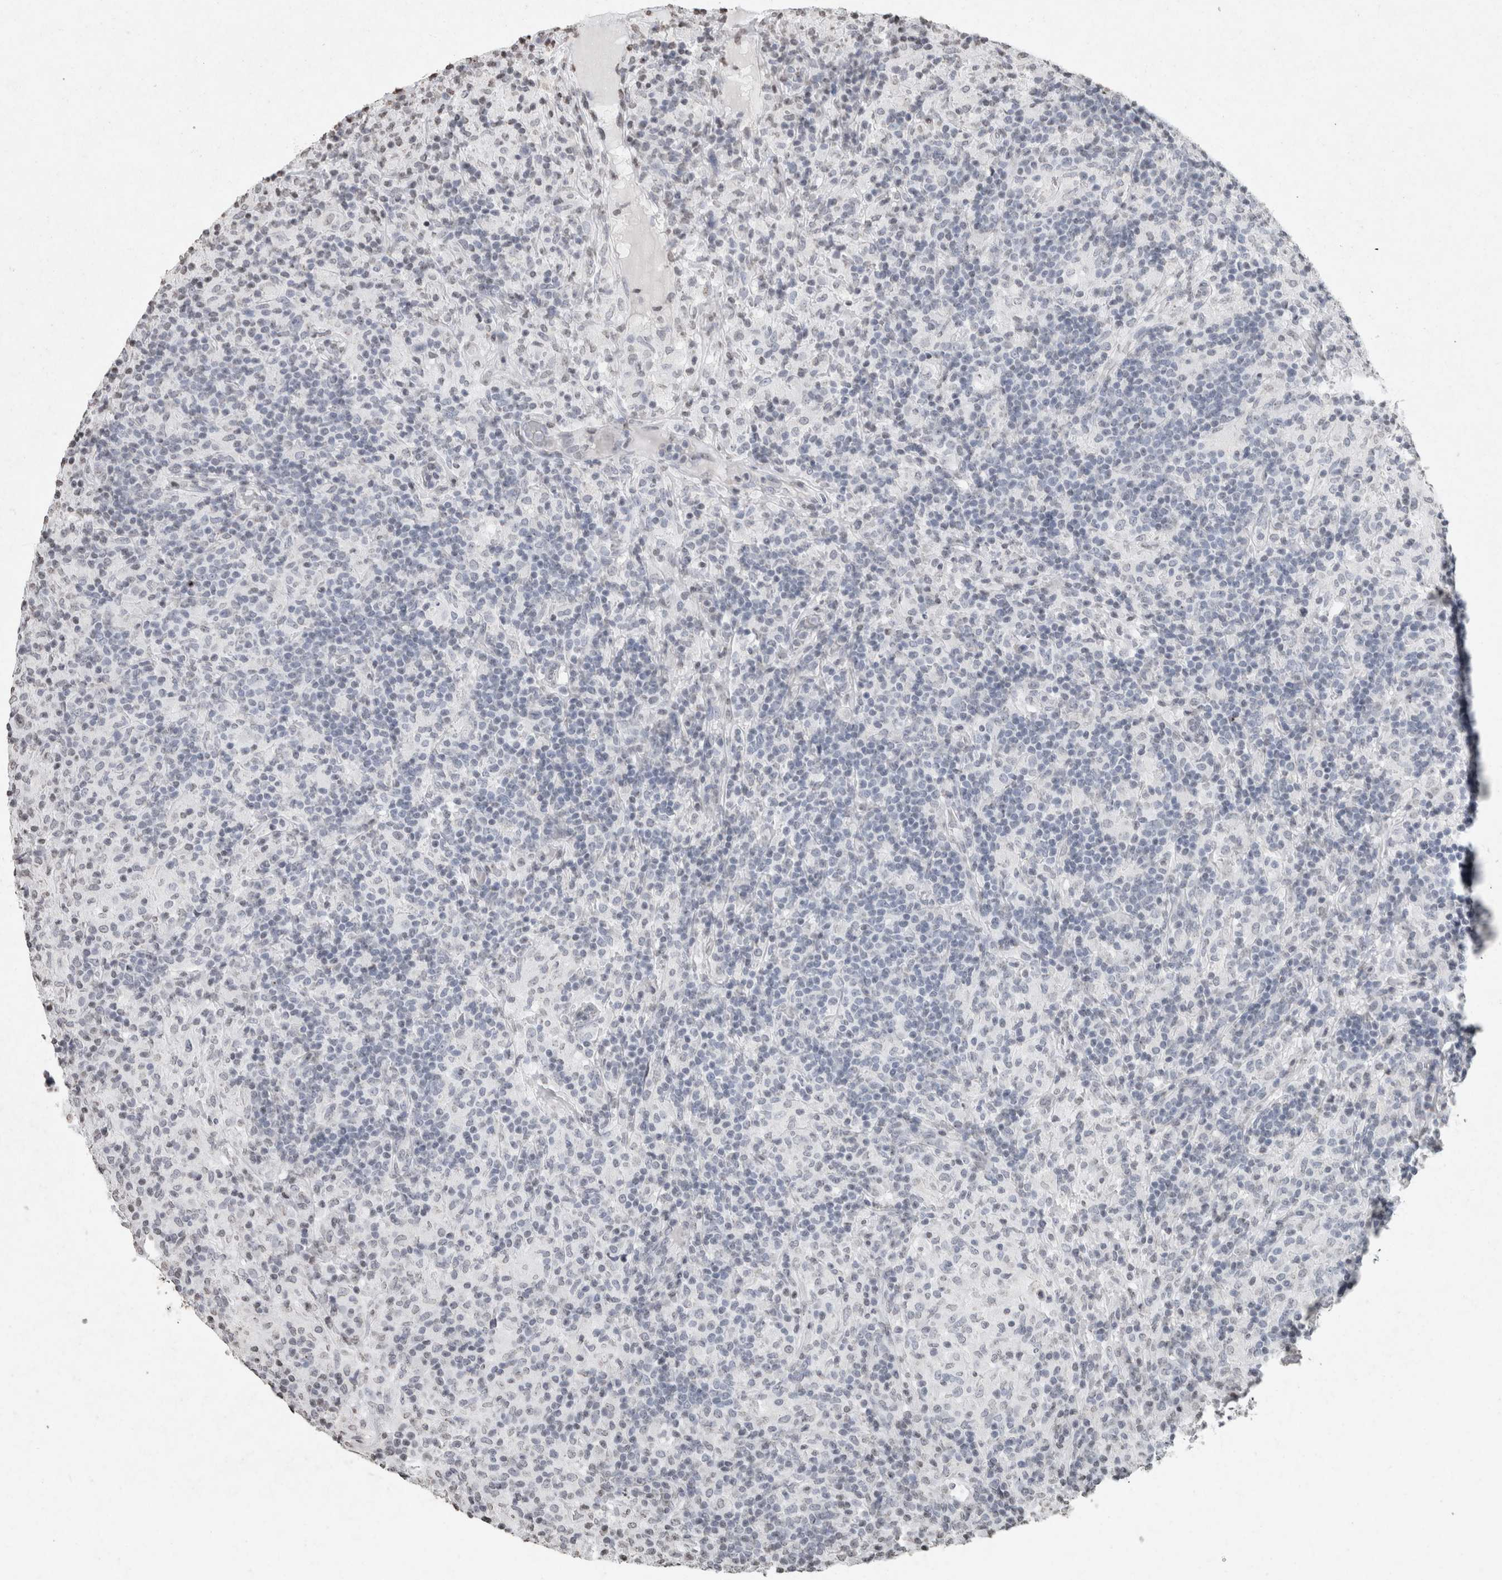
{"staining": {"intensity": "negative", "quantity": "none", "location": "none"}, "tissue": "lymphoma", "cell_type": "Tumor cells", "image_type": "cancer", "snomed": [{"axis": "morphology", "description": "Hodgkin's disease, NOS"}, {"axis": "topography", "description": "Lymph node"}], "caption": "An IHC histopathology image of Hodgkin's disease is shown. There is no staining in tumor cells of Hodgkin's disease.", "gene": "CNTN1", "patient": {"sex": "male", "age": 70}}